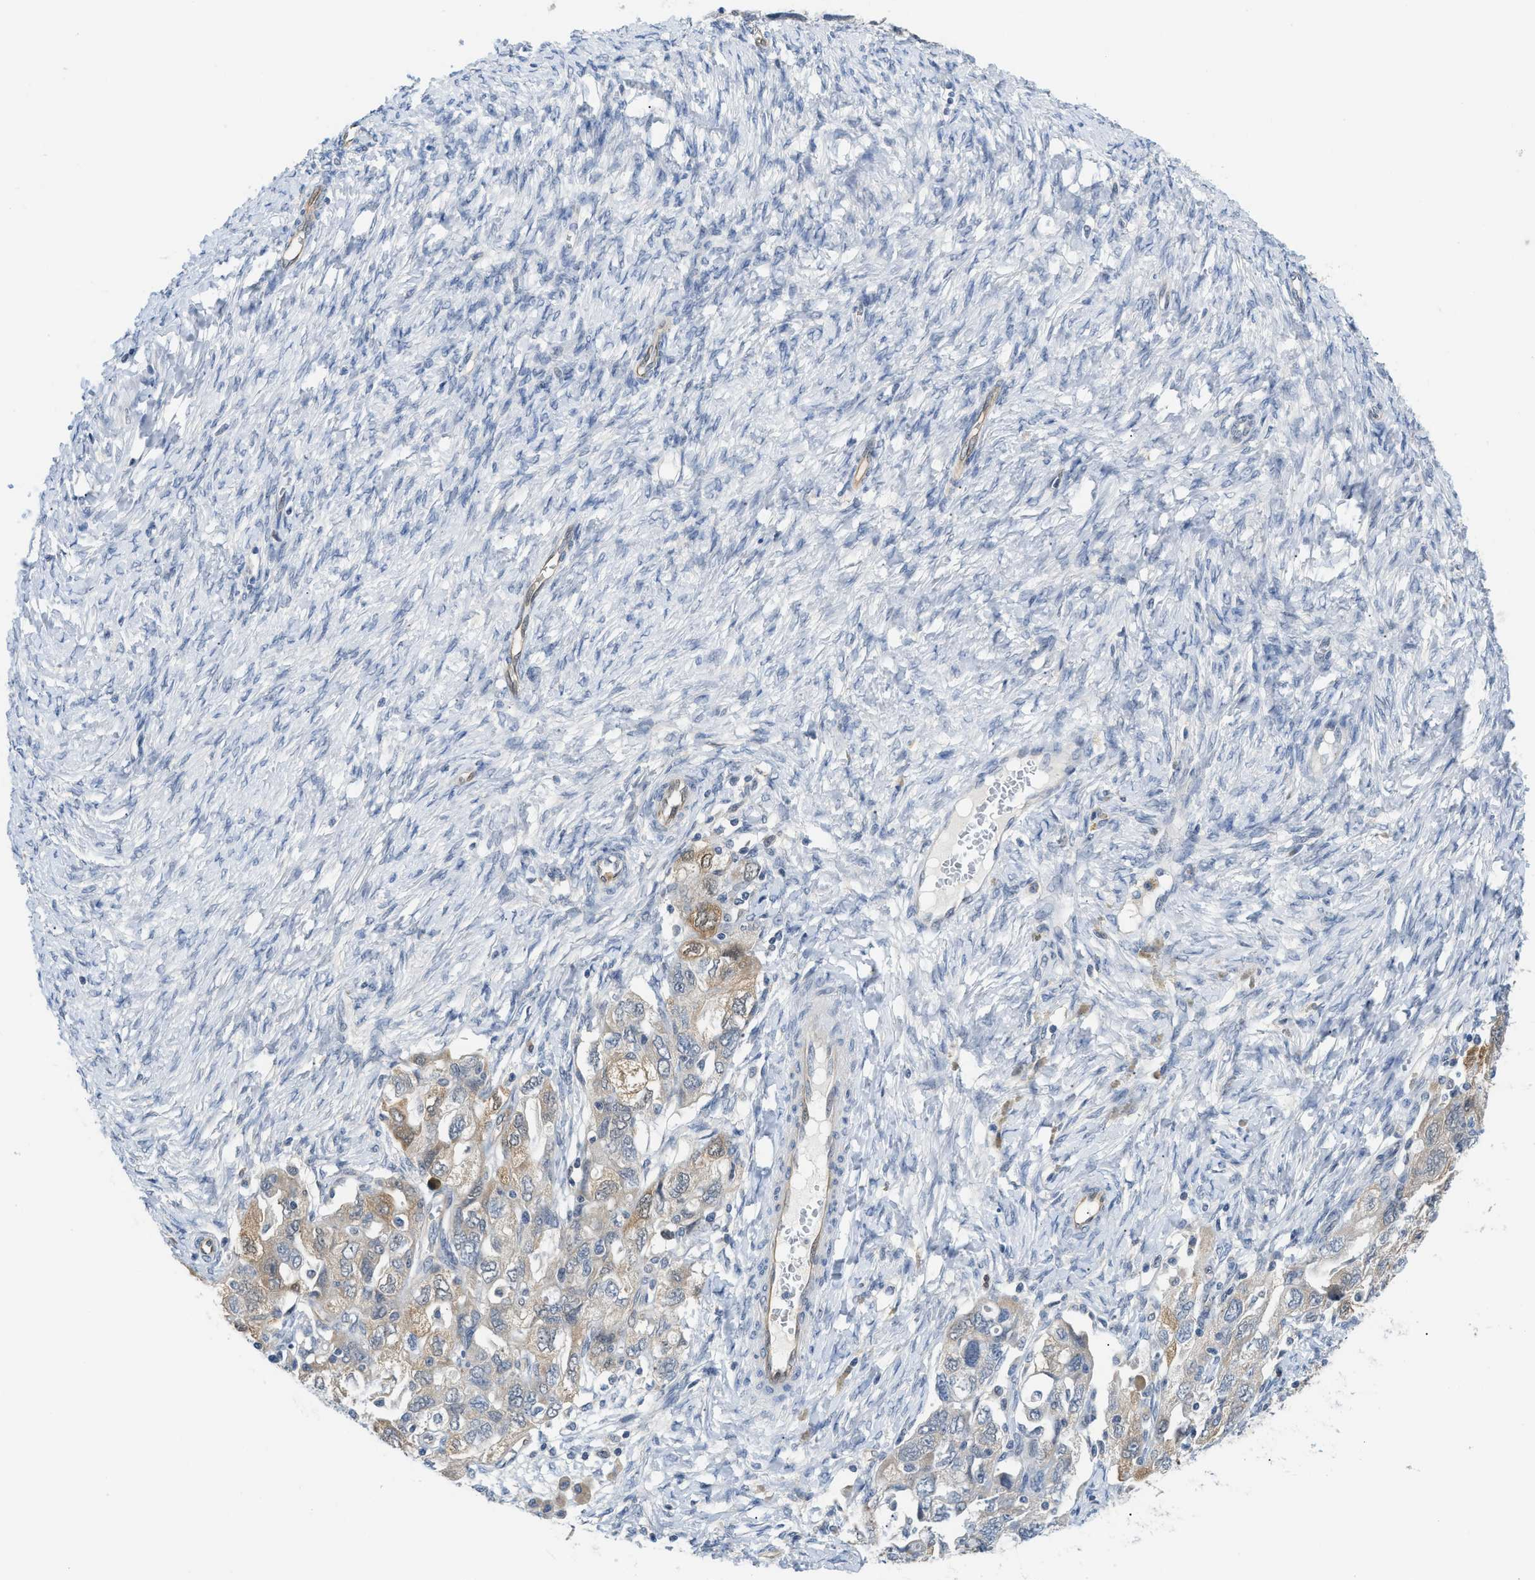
{"staining": {"intensity": "moderate", "quantity": "25%-75%", "location": "cytoplasmic/membranous"}, "tissue": "ovarian cancer", "cell_type": "Tumor cells", "image_type": "cancer", "snomed": [{"axis": "morphology", "description": "Carcinoma, NOS"}, {"axis": "morphology", "description": "Cystadenocarcinoma, serous, NOS"}, {"axis": "topography", "description": "Ovary"}], "caption": "IHC of human ovarian cancer (serous cystadenocarcinoma) shows medium levels of moderate cytoplasmic/membranous expression in approximately 25%-75% of tumor cells.", "gene": "PSAT1", "patient": {"sex": "female", "age": 69}}